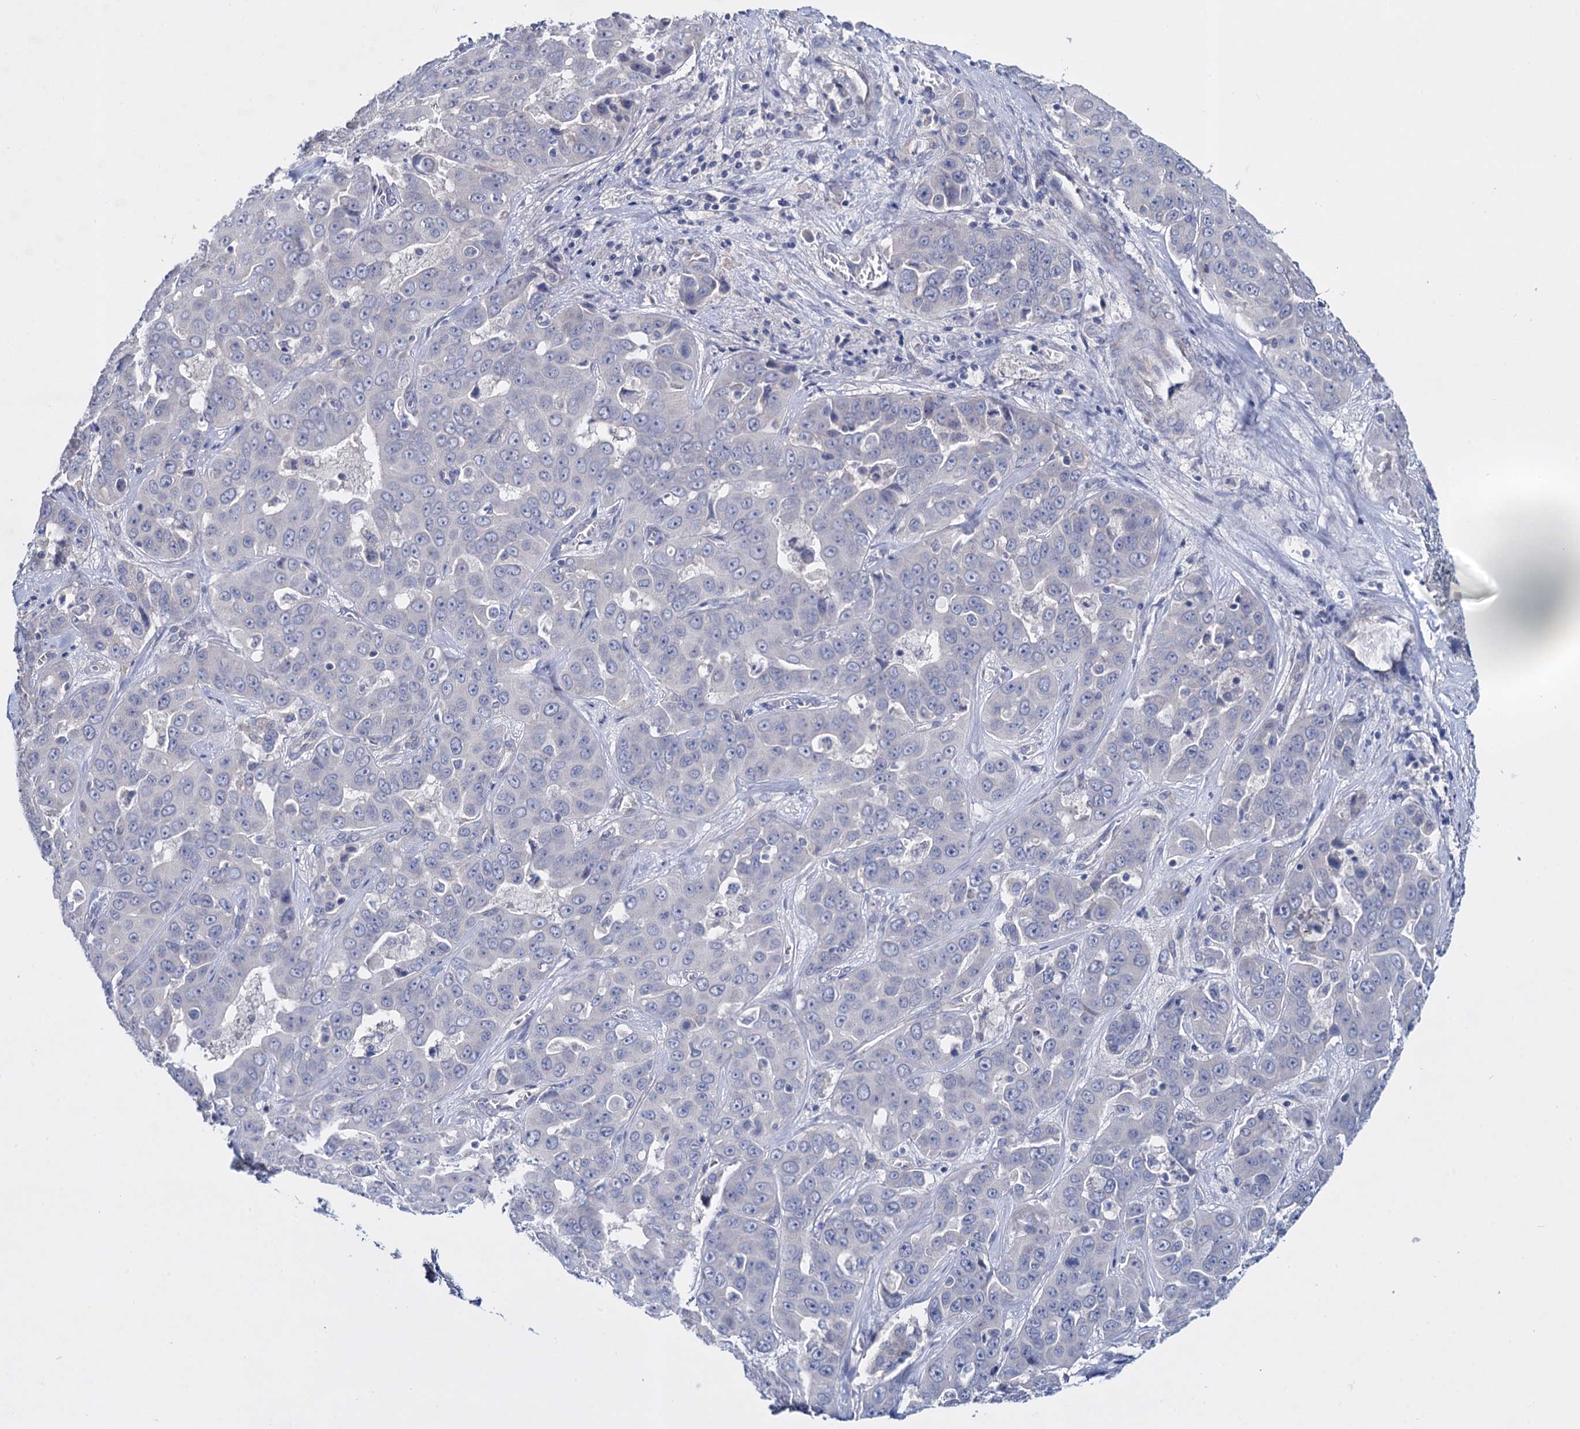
{"staining": {"intensity": "negative", "quantity": "none", "location": "none"}, "tissue": "liver cancer", "cell_type": "Tumor cells", "image_type": "cancer", "snomed": [{"axis": "morphology", "description": "Cholangiocarcinoma"}, {"axis": "topography", "description": "Liver"}], "caption": "A high-resolution image shows immunohistochemistry staining of liver cancer (cholangiocarcinoma), which reveals no significant expression in tumor cells.", "gene": "GSTM2", "patient": {"sex": "female", "age": 52}}